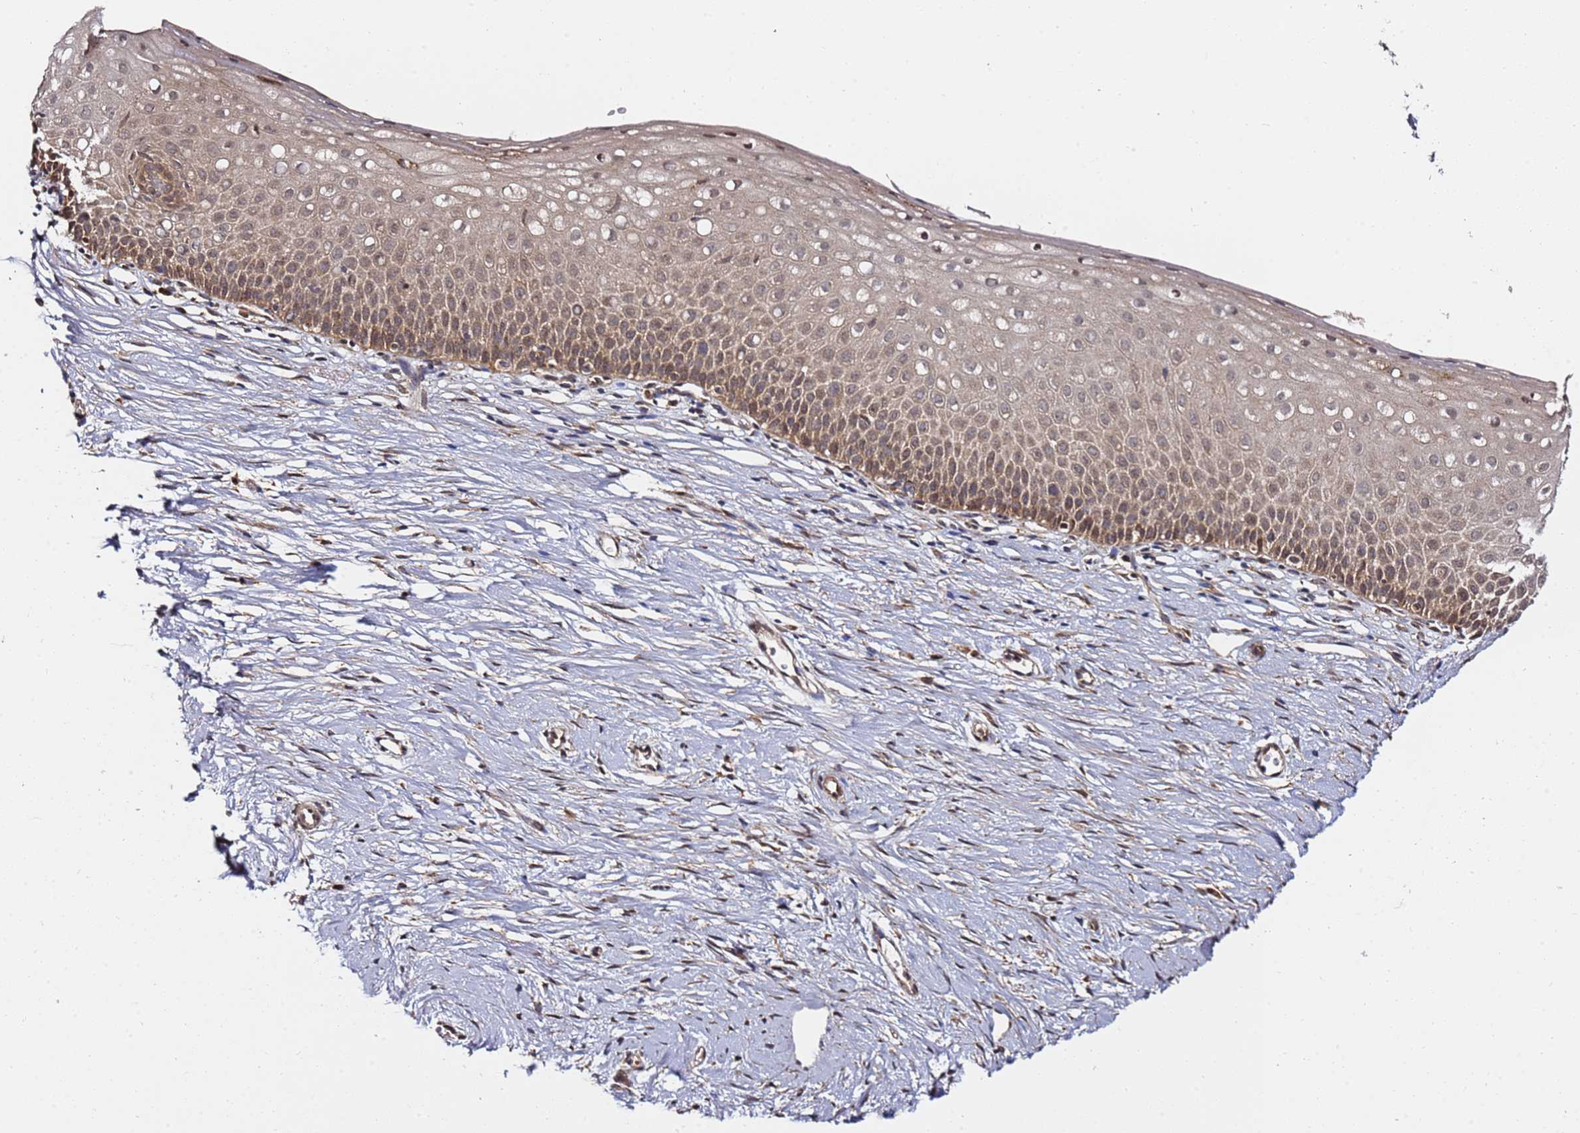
{"staining": {"intensity": "moderate", "quantity": "25%-75%", "location": "cytoplasmic/membranous"}, "tissue": "cervix", "cell_type": "Glandular cells", "image_type": "normal", "snomed": [{"axis": "morphology", "description": "Normal tissue, NOS"}, {"axis": "topography", "description": "Cervix"}], "caption": "Brown immunohistochemical staining in normal cervix exhibits moderate cytoplasmic/membranous staining in about 25%-75% of glandular cells.", "gene": "PRKAB2", "patient": {"sex": "female", "age": 57}}